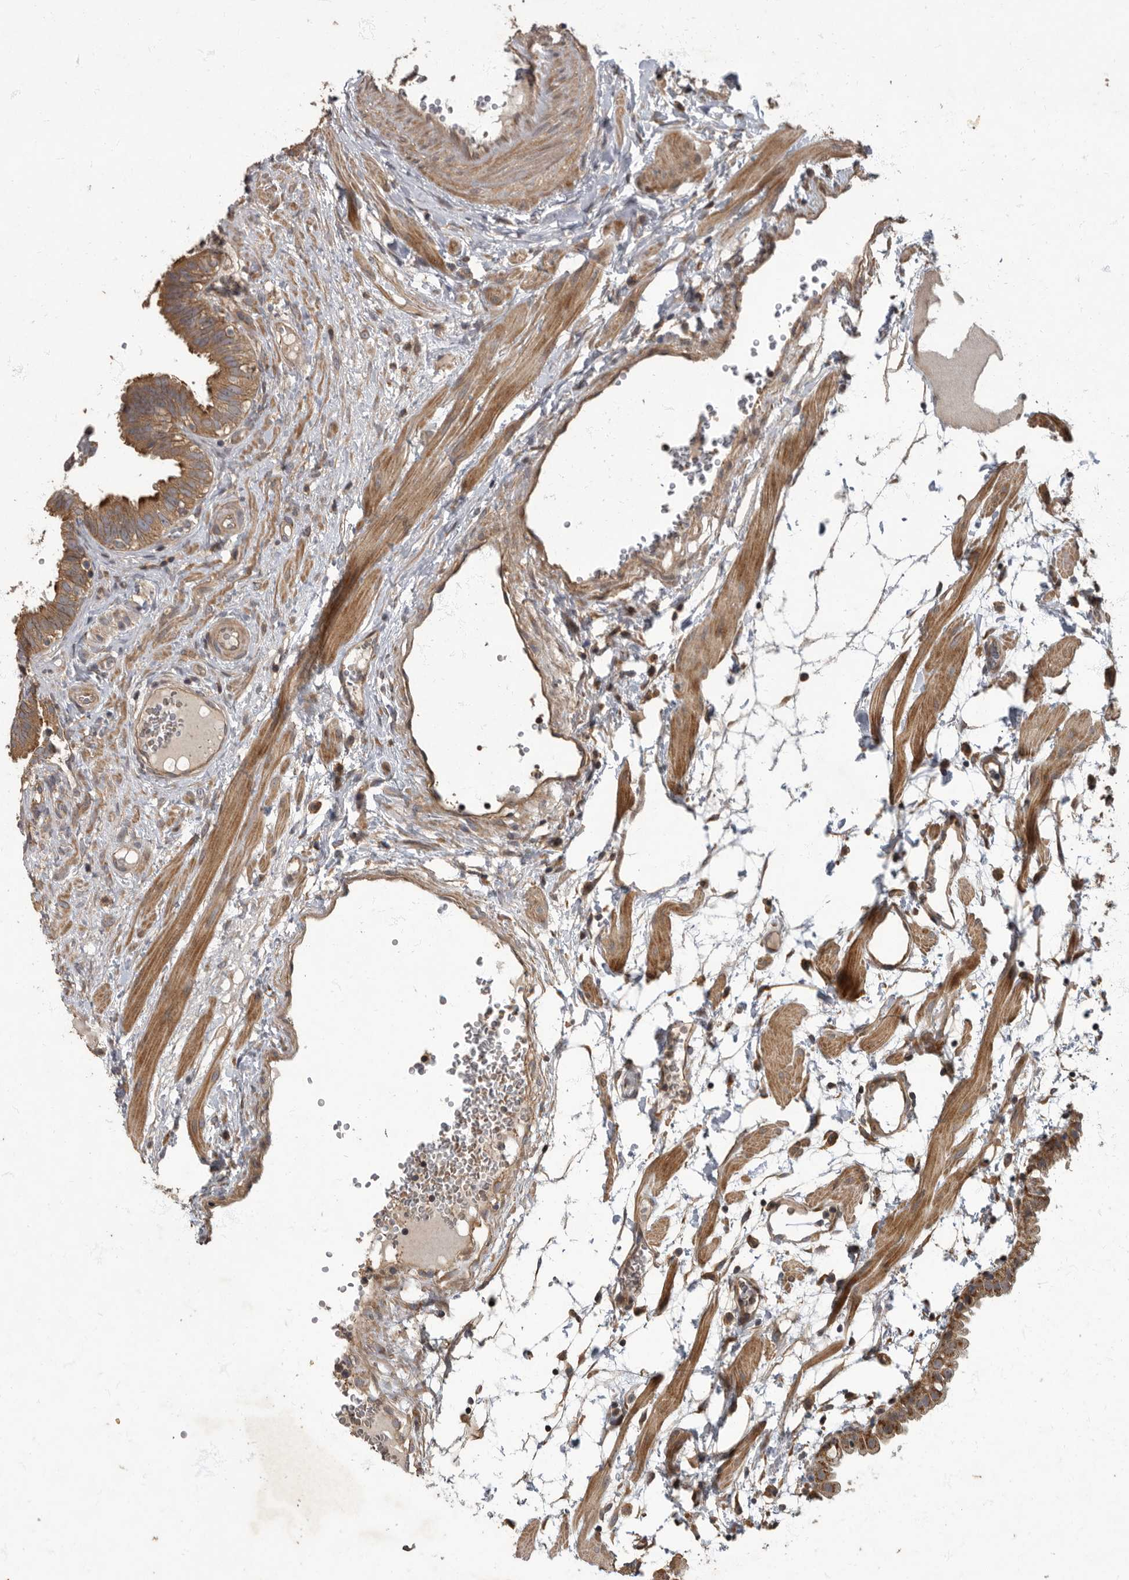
{"staining": {"intensity": "strong", "quantity": ">75%", "location": "cytoplasmic/membranous"}, "tissue": "fallopian tube", "cell_type": "Glandular cells", "image_type": "normal", "snomed": [{"axis": "morphology", "description": "Normal tissue, NOS"}, {"axis": "topography", "description": "Fallopian tube"}, {"axis": "topography", "description": "Placenta"}], "caption": "An immunohistochemistry histopathology image of benign tissue is shown. Protein staining in brown highlights strong cytoplasmic/membranous positivity in fallopian tube within glandular cells.", "gene": "IQCK", "patient": {"sex": "female", "age": 32}}